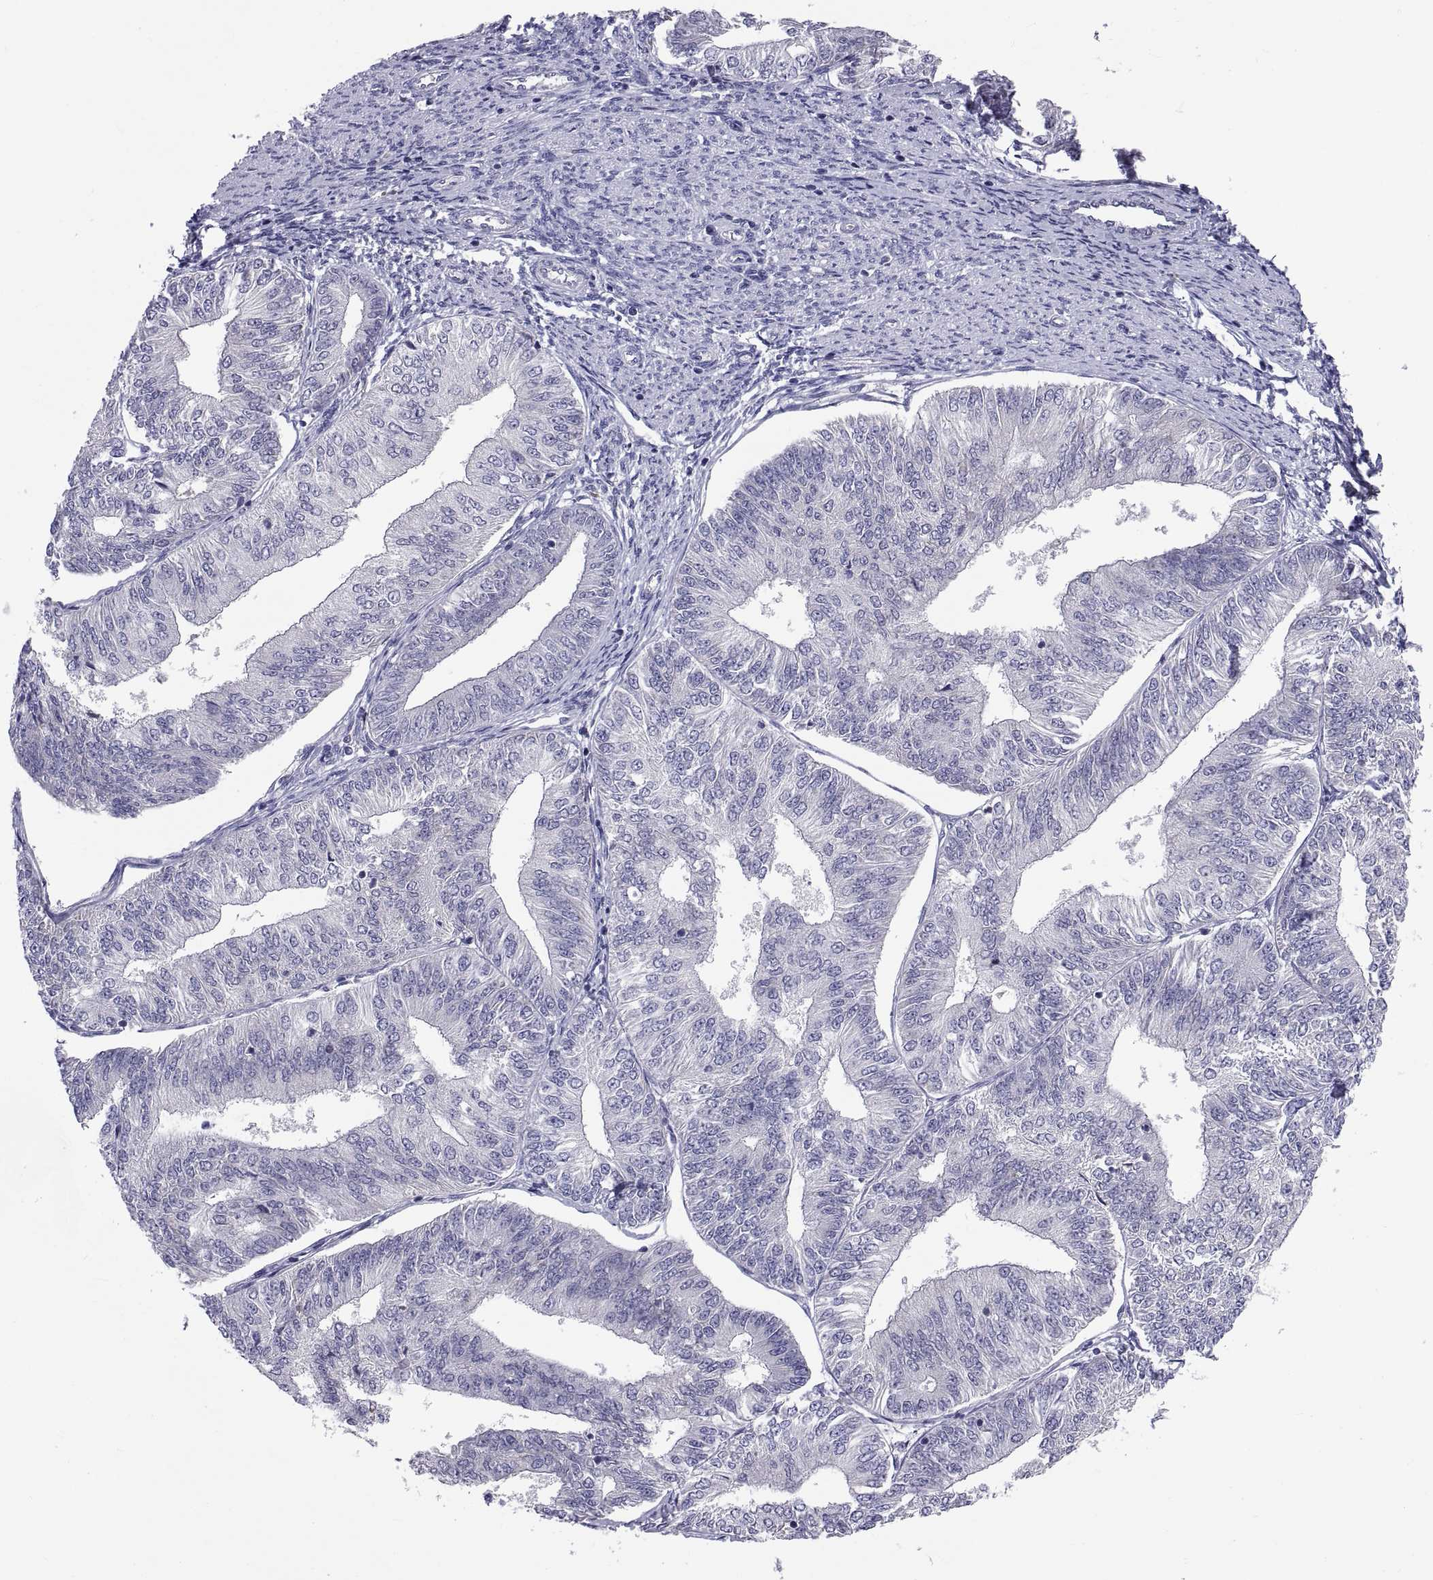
{"staining": {"intensity": "negative", "quantity": "none", "location": "none"}, "tissue": "endometrial cancer", "cell_type": "Tumor cells", "image_type": "cancer", "snomed": [{"axis": "morphology", "description": "Adenocarcinoma, NOS"}, {"axis": "topography", "description": "Endometrium"}], "caption": "This photomicrograph is of adenocarcinoma (endometrial) stained with IHC to label a protein in brown with the nuclei are counter-stained blue. There is no expression in tumor cells.", "gene": "PKP1", "patient": {"sex": "female", "age": 58}}